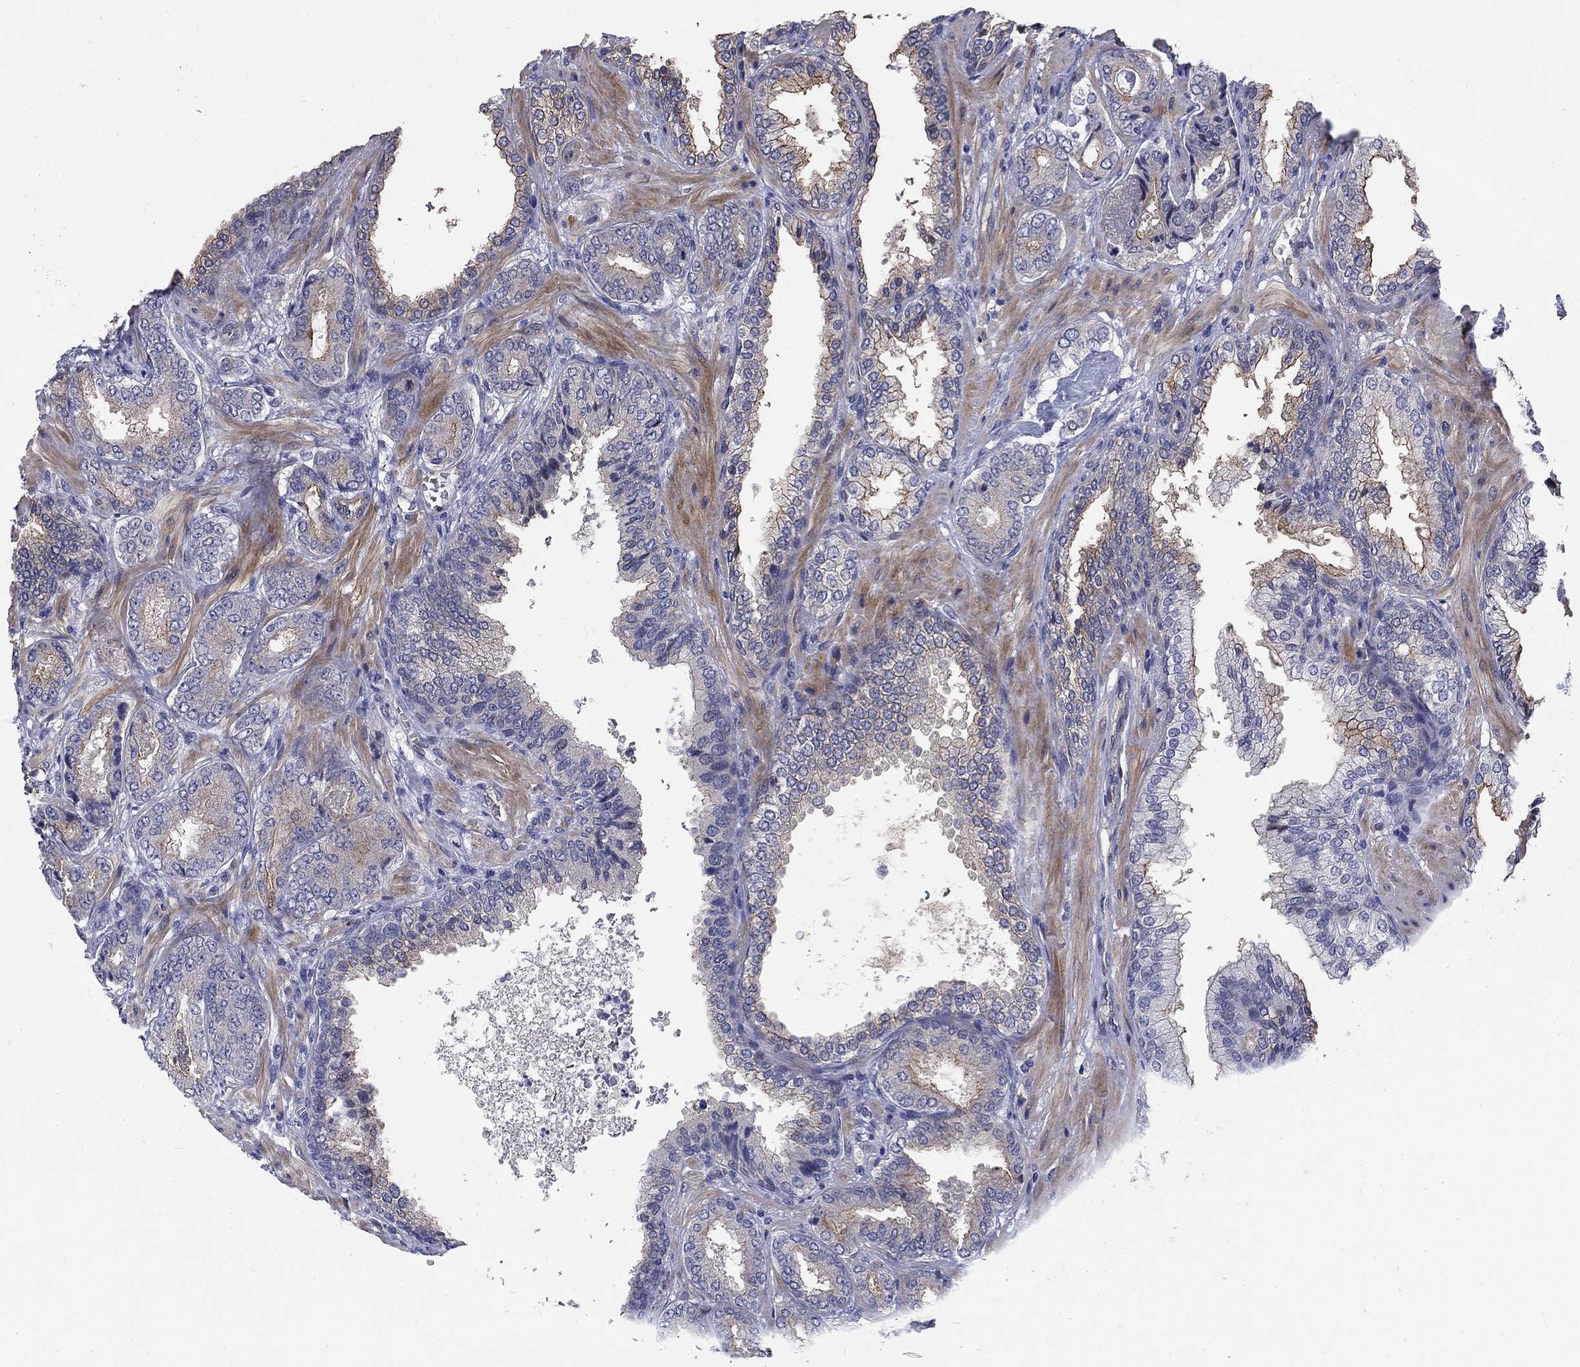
{"staining": {"intensity": "weak", "quantity": "25%-75%", "location": "cytoplasmic/membranous"}, "tissue": "prostate cancer", "cell_type": "Tumor cells", "image_type": "cancer", "snomed": [{"axis": "morphology", "description": "Adenocarcinoma, Low grade"}, {"axis": "topography", "description": "Prostate"}], "caption": "Tumor cells demonstrate low levels of weak cytoplasmic/membranous expression in approximately 25%-75% of cells in human prostate low-grade adenocarcinoma. (IHC, brightfield microscopy, high magnification).", "gene": "SLC1A1", "patient": {"sex": "male", "age": 68}}